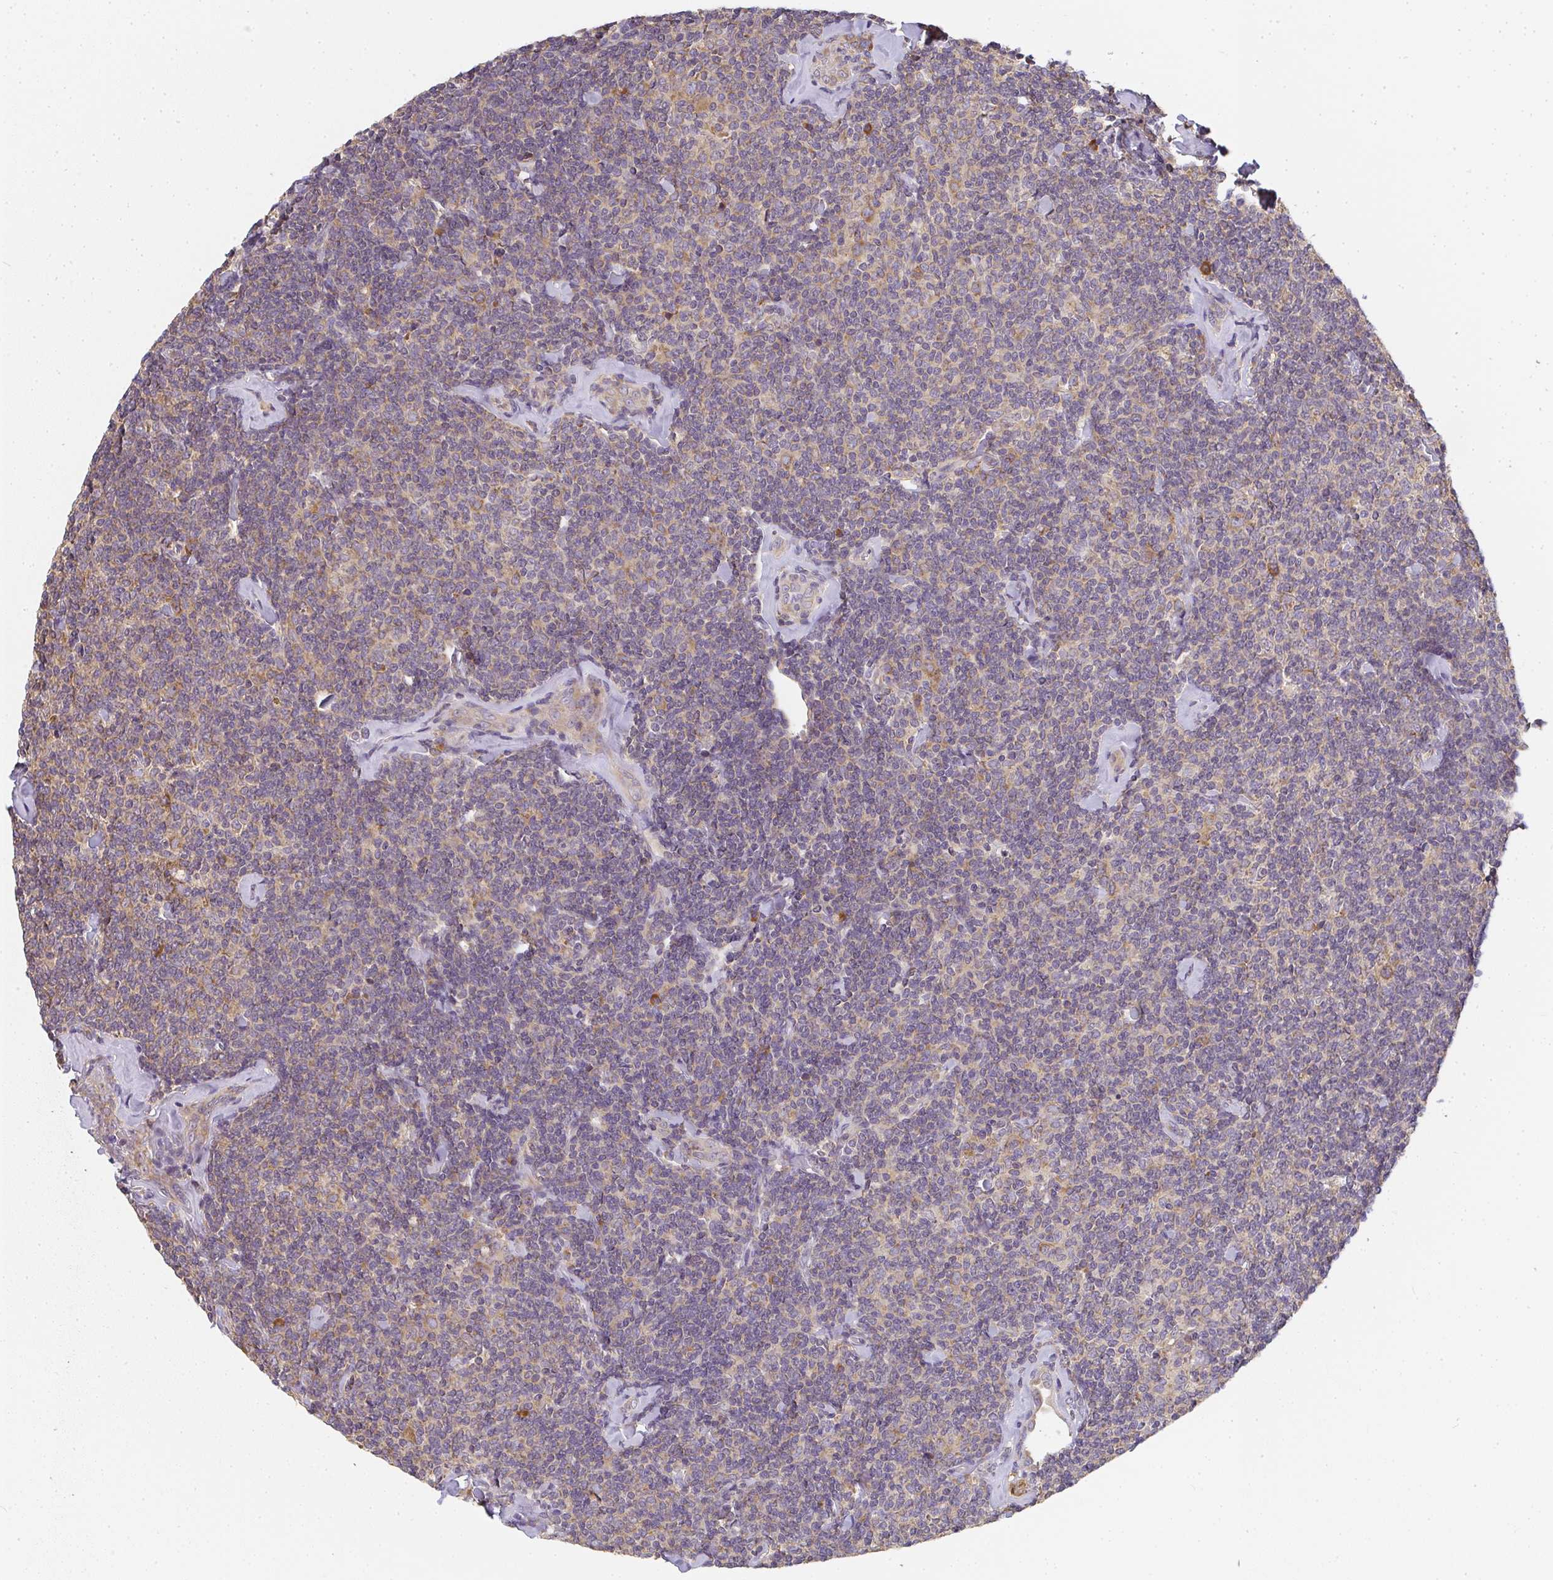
{"staining": {"intensity": "weak", "quantity": "<25%", "location": "cytoplasmic/membranous"}, "tissue": "lymphoma", "cell_type": "Tumor cells", "image_type": "cancer", "snomed": [{"axis": "morphology", "description": "Malignant lymphoma, non-Hodgkin's type, Low grade"}, {"axis": "topography", "description": "Lymph node"}], "caption": "Immunohistochemistry (IHC) of malignant lymphoma, non-Hodgkin's type (low-grade) shows no staining in tumor cells. The staining was performed using DAB to visualize the protein expression in brown, while the nuclei were stained in blue with hematoxylin (Magnification: 20x).", "gene": "SLC35B3", "patient": {"sex": "female", "age": 56}}